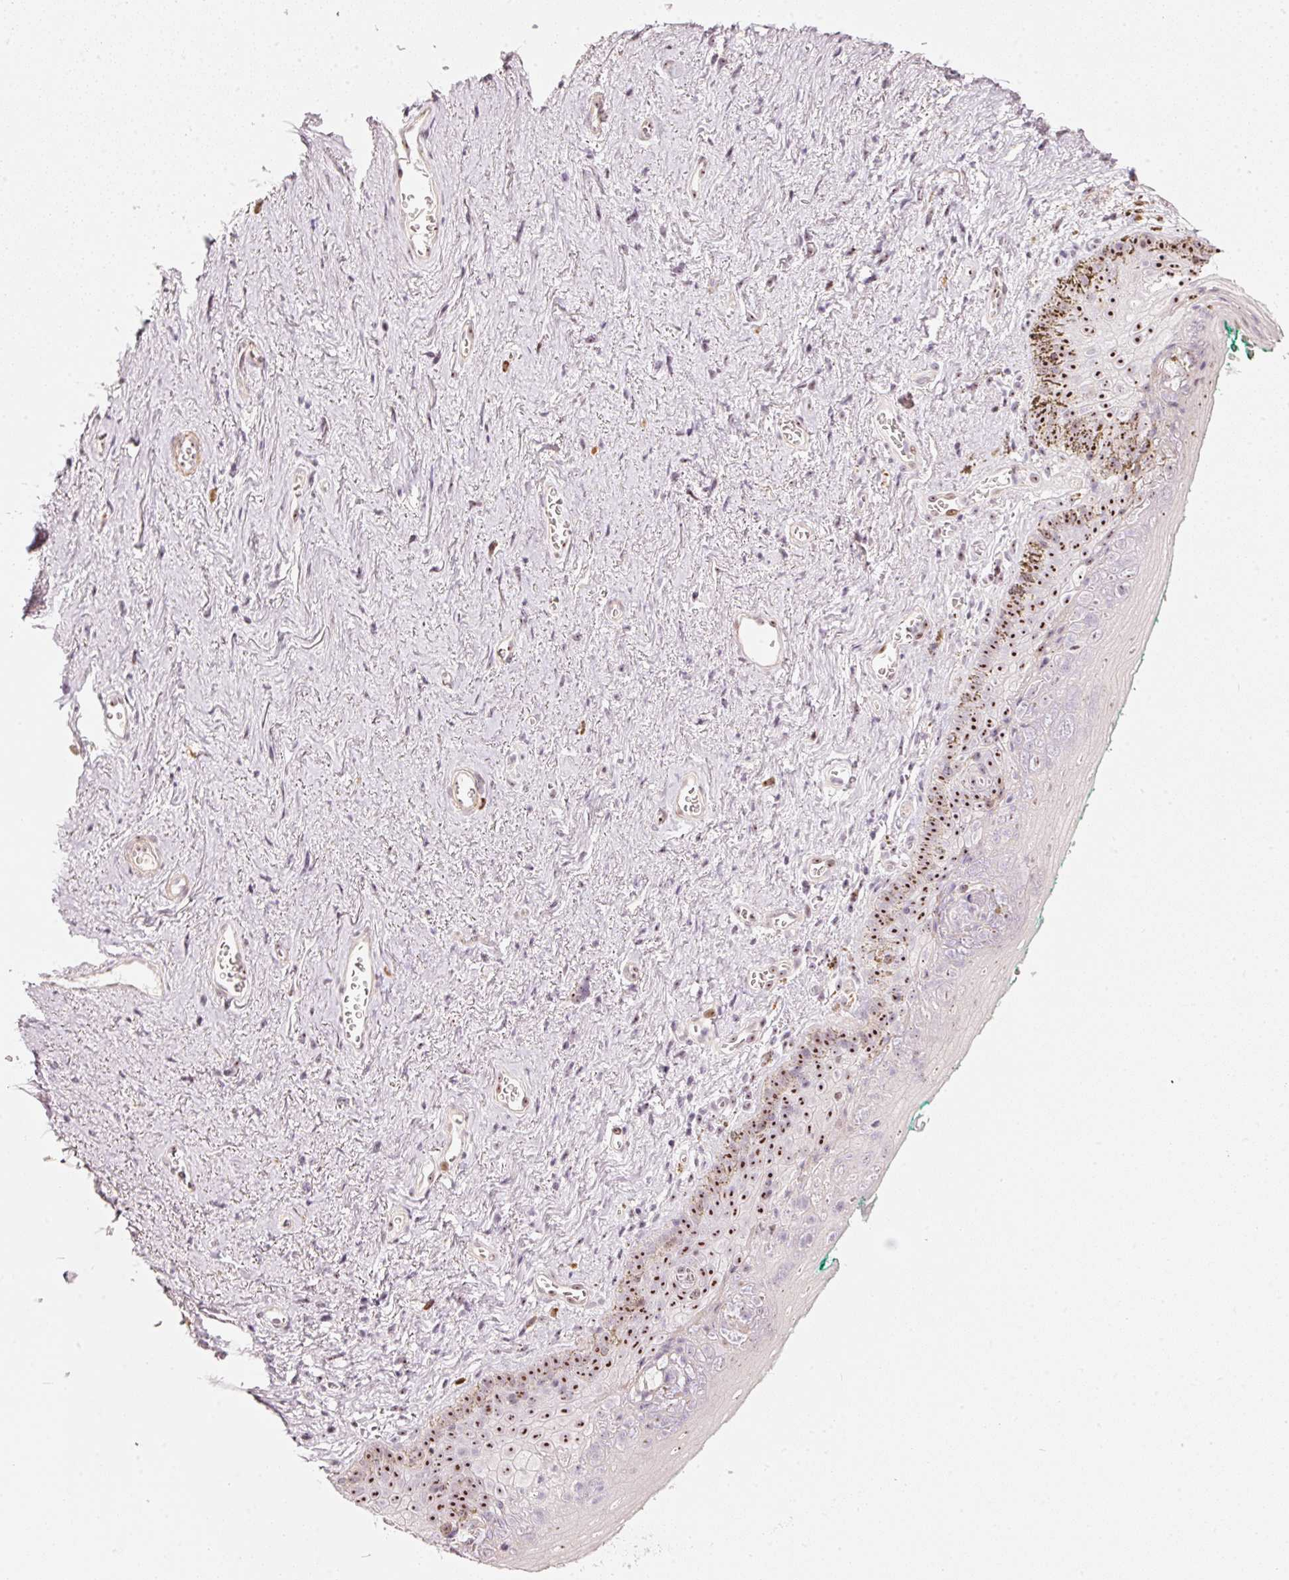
{"staining": {"intensity": "strong", "quantity": "25%-75%", "location": "nuclear"}, "tissue": "vagina", "cell_type": "Squamous epithelial cells", "image_type": "normal", "snomed": [{"axis": "morphology", "description": "Normal tissue, NOS"}, {"axis": "topography", "description": "Vulva"}, {"axis": "topography", "description": "Vagina"}, {"axis": "topography", "description": "Peripheral nerve tissue"}], "caption": "Brown immunohistochemical staining in normal vagina reveals strong nuclear positivity in approximately 25%-75% of squamous epithelial cells.", "gene": "MXRA8", "patient": {"sex": "female", "age": 66}}